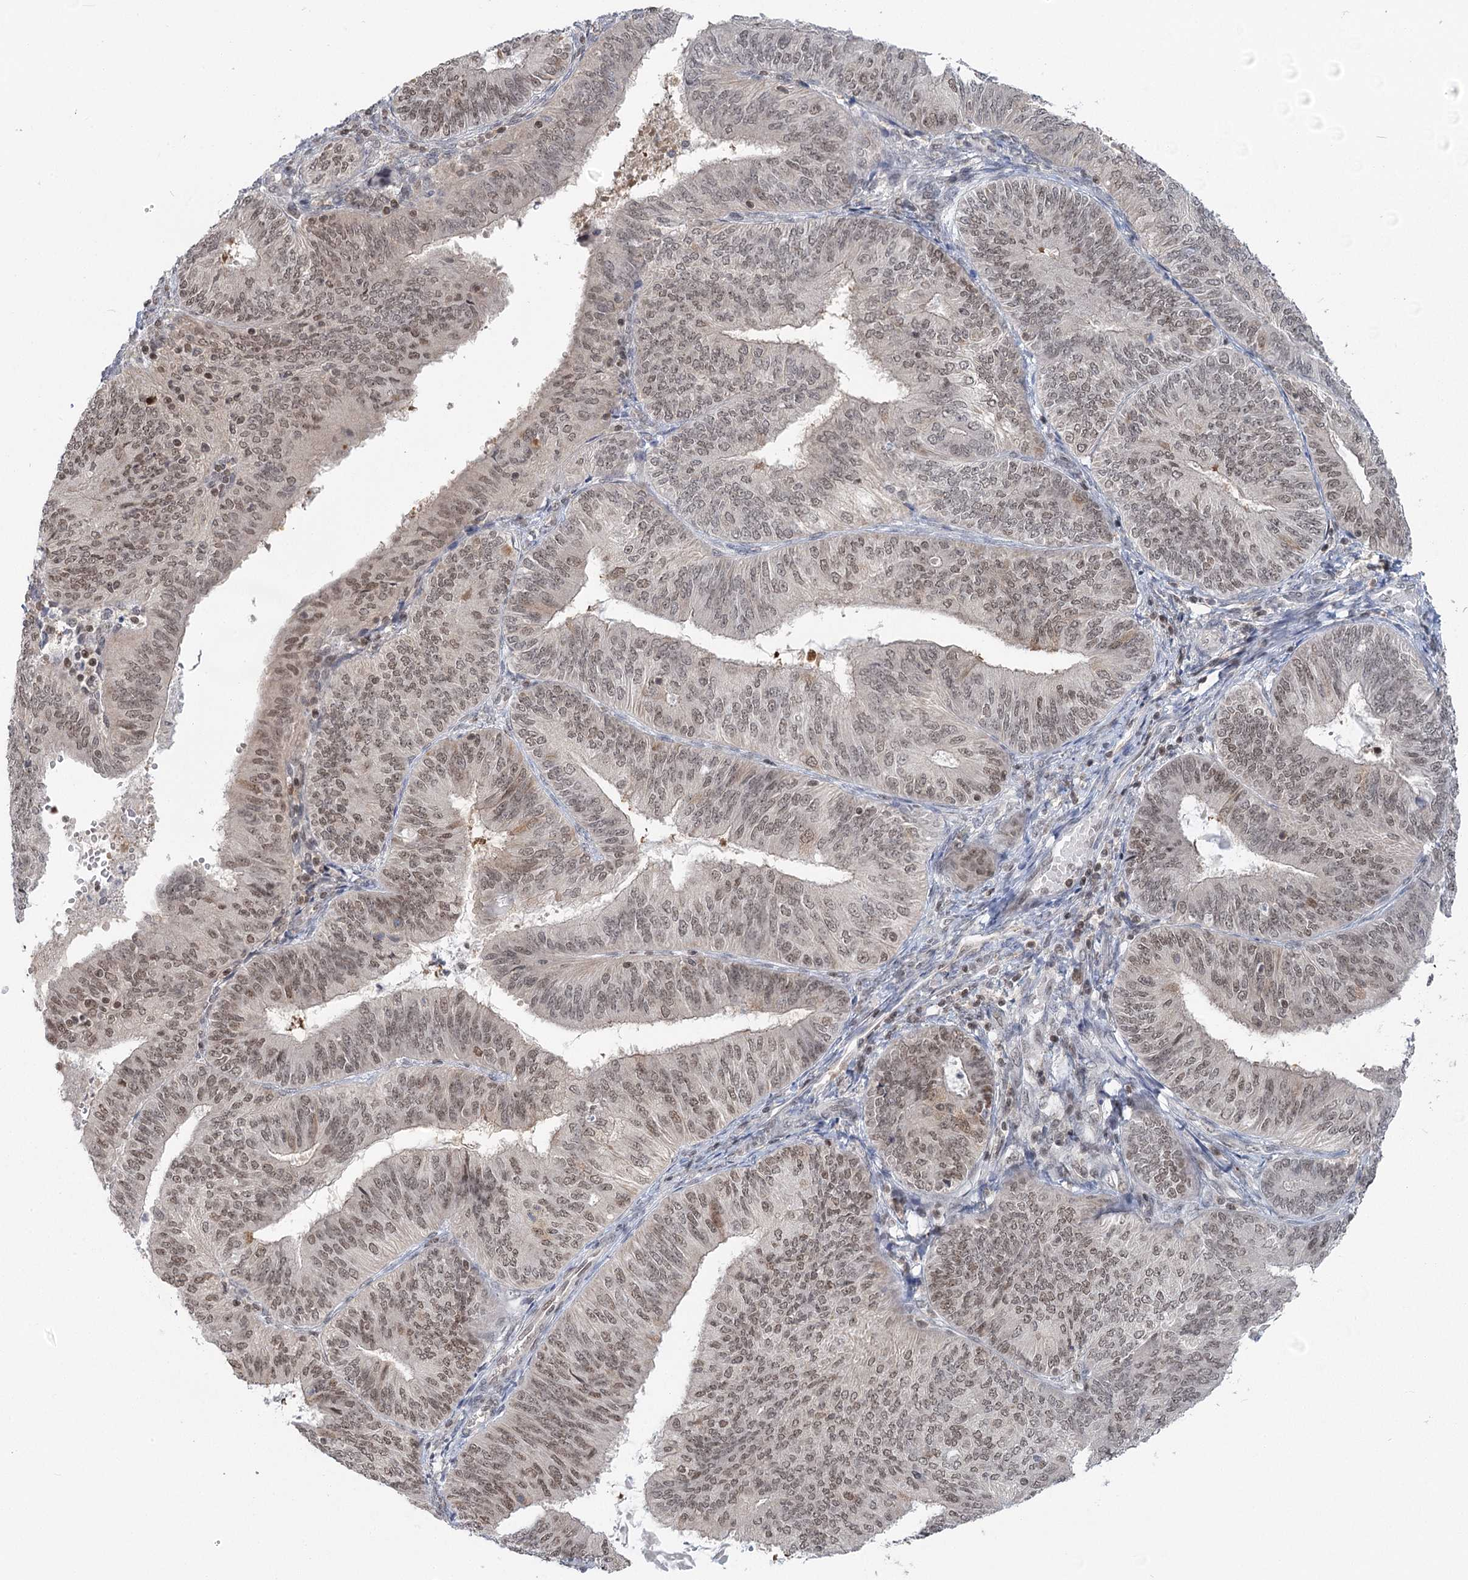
{"staining": {"intensity": "moderate", "quantity": ">75%", "location": "nuclear"}, "tissue": "endometrial cancer", "cell_type": "Tumor cells", "image_type": "cancer", "snomed": [{"axis": "morphology", "description": "Adenocarcinoma, NOS"}, {"axis": "topography", "description": "Endometrium"}], "caption": "Protein expression analysis of human endometrial cancer (adenocarcinoma) reveals moderate nuclear staining in approximately >75% of tumor cells.", "gene": "PDS5A", "patient": {"sex": "female", "age": 58}}